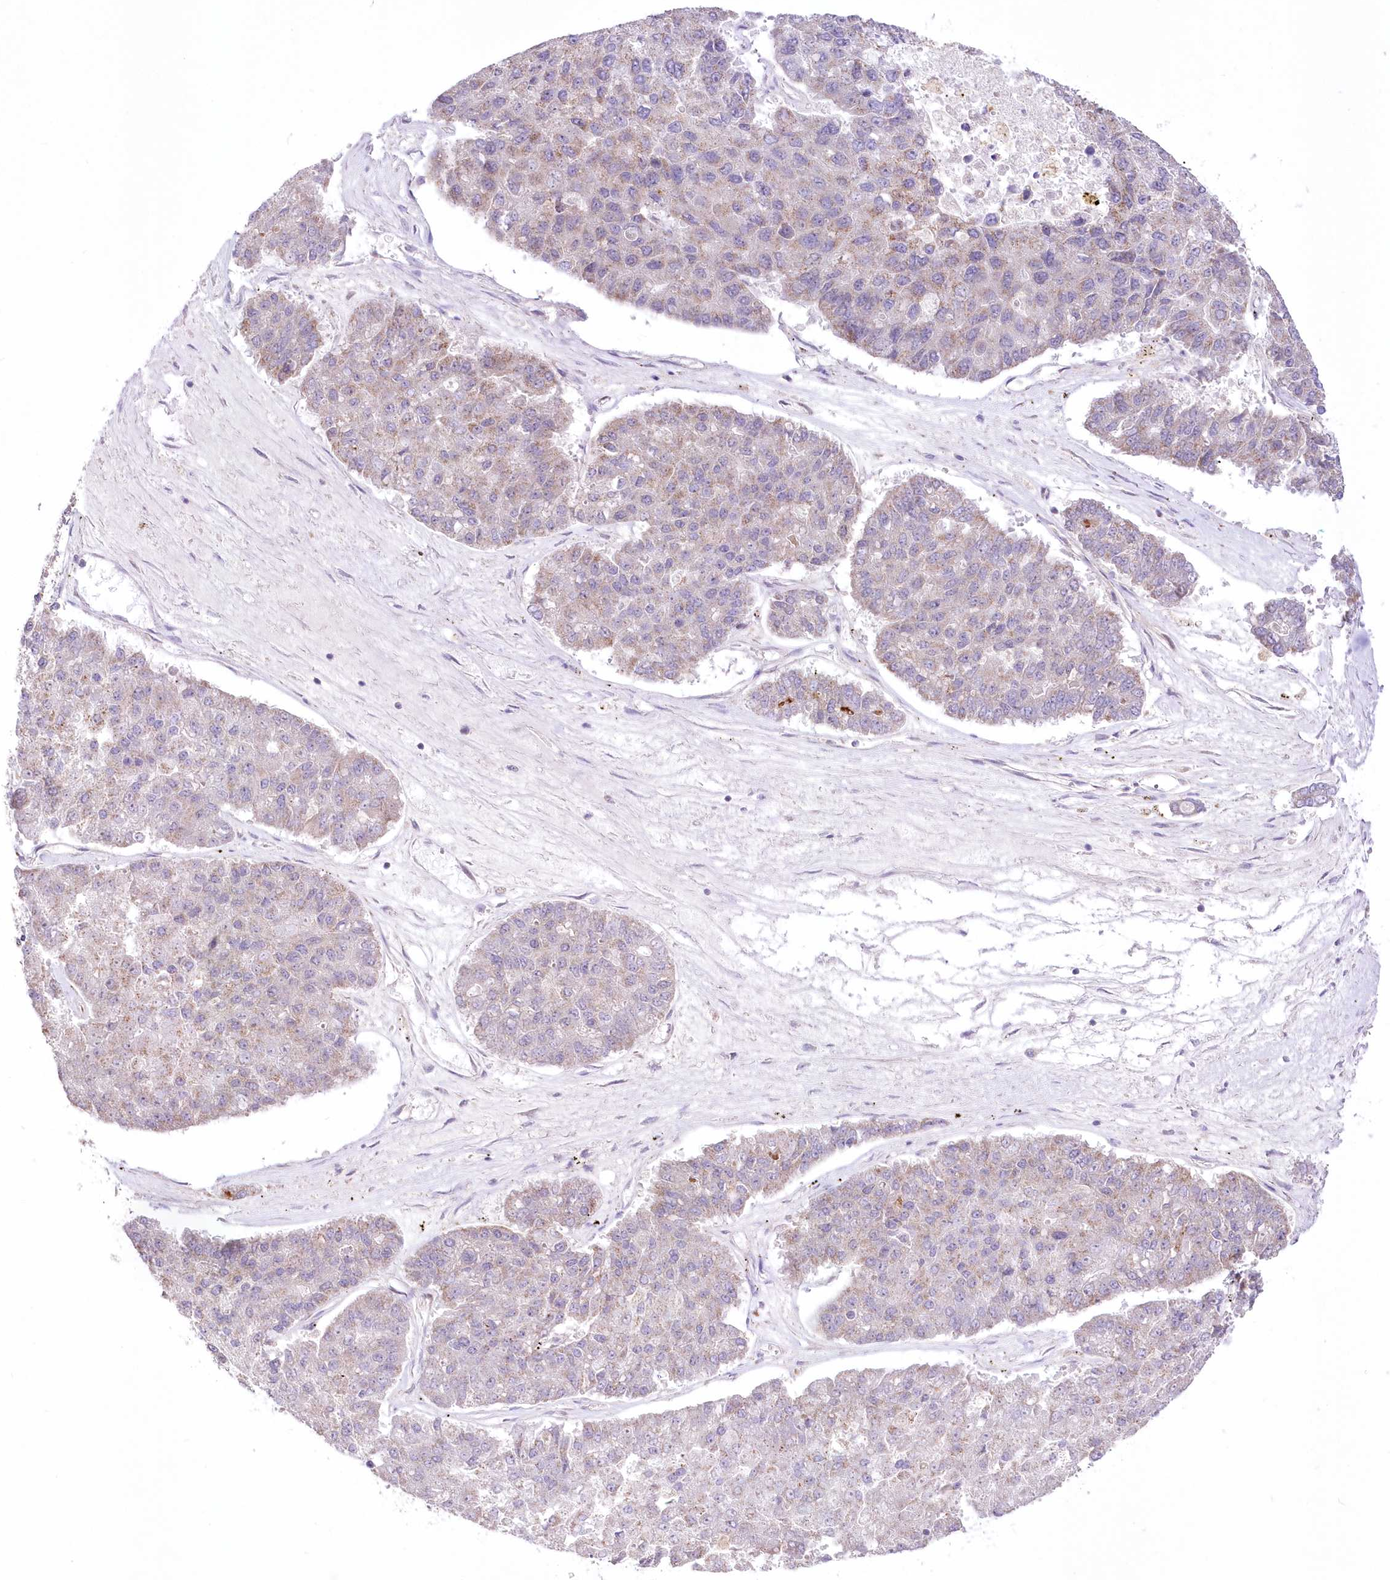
{"staining": {"intensity": "weak", "quantity": "25%-75%", "location": "cytoplasmic/membranous"}, "tissue": "pancreatic cancer", "cell_type": "Tumor cells", "image_type": "cancer", "snomed": [{"axis": "morphology", "description": "Adenocarcinoma, NOS"}, {"axis": "topography", "description": "Pancreas"}], "caption": "A brown stain shows weak cytoplasmic/membranous staining of a protein in pancreatic cancer tumor cells.", "gene": "FAM241B", "patient": {"sex": "male", "age": 50}}